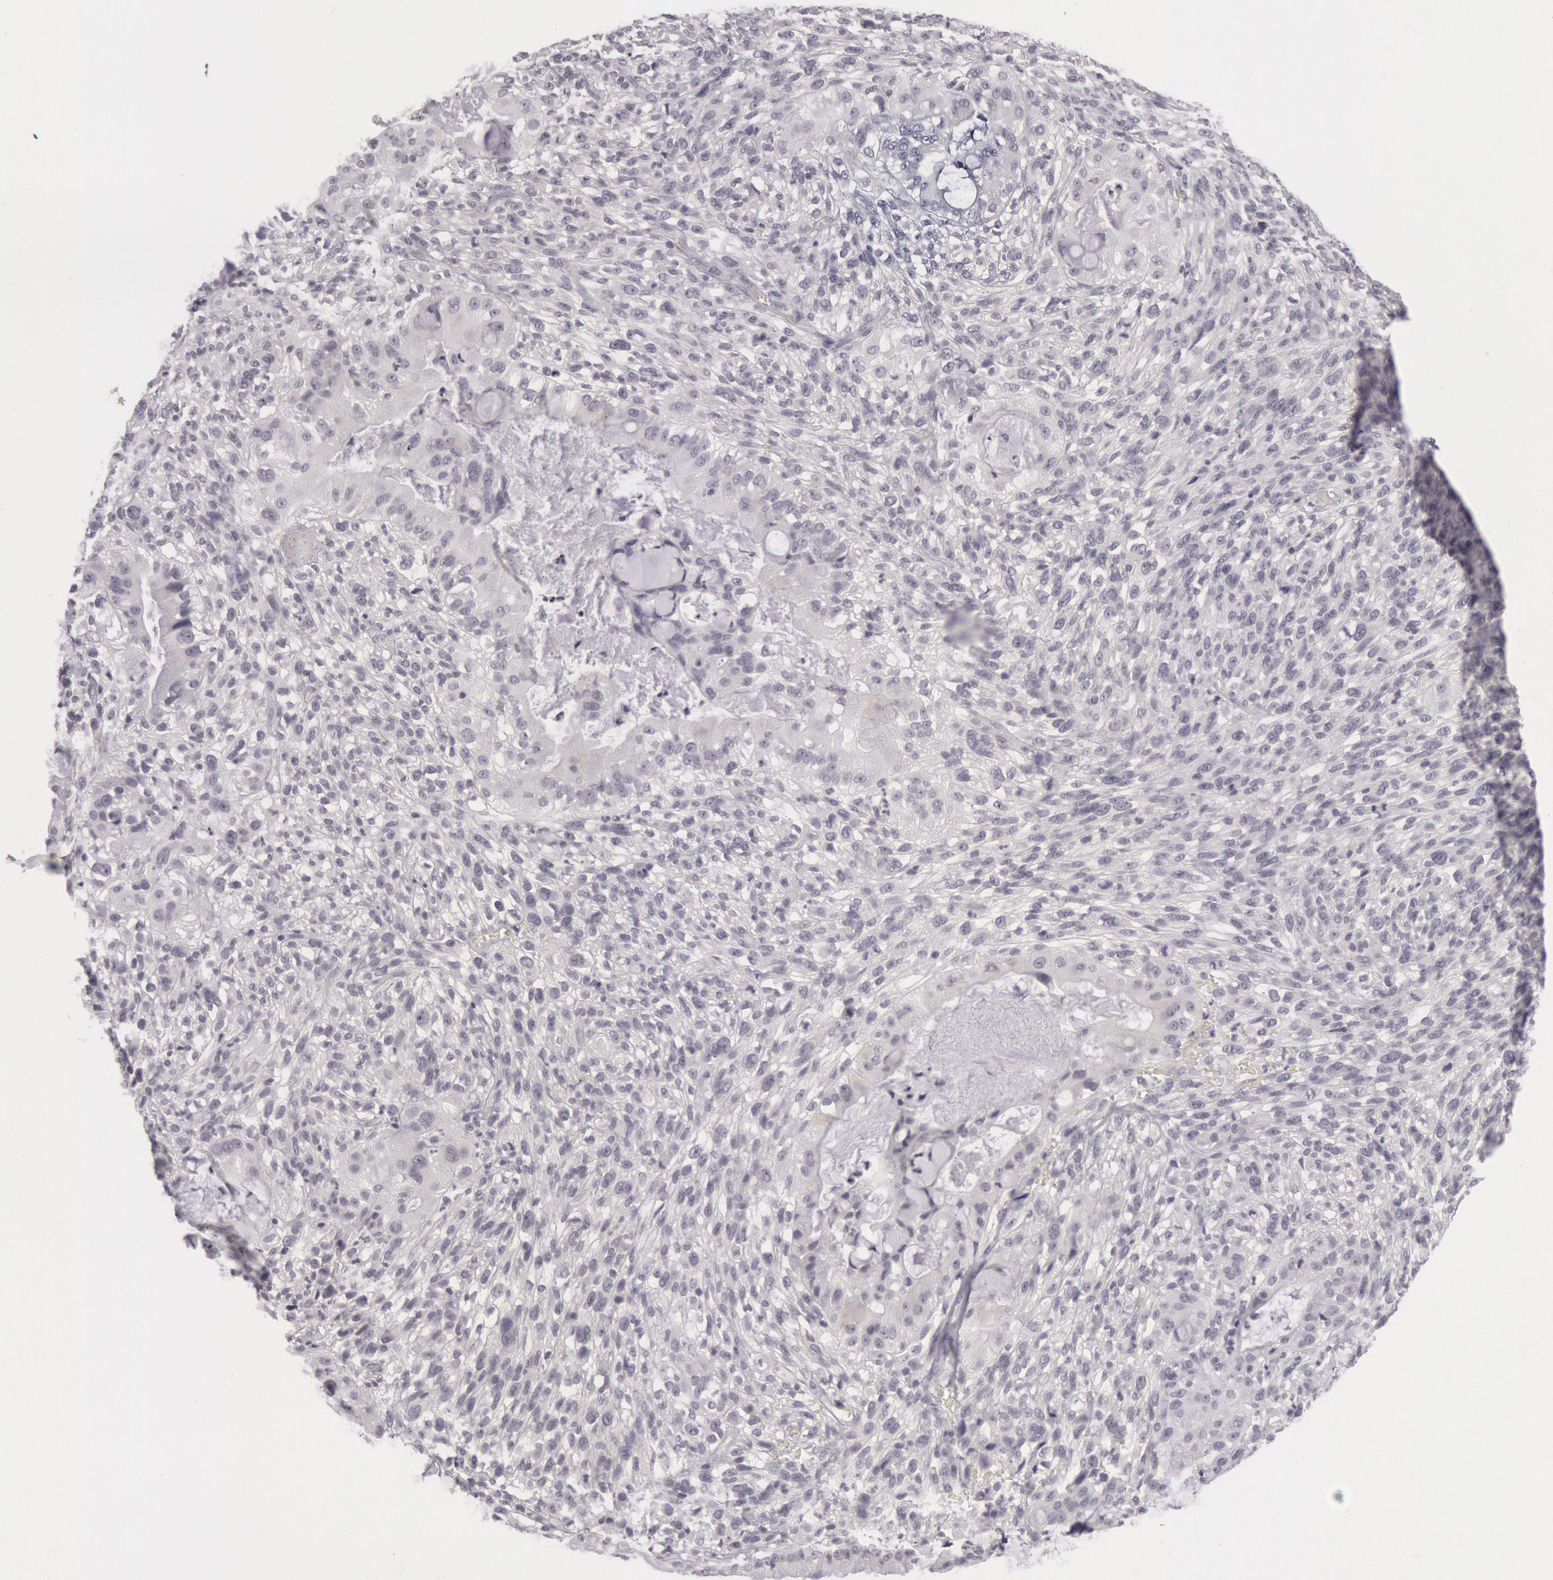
{"staining": {"intensity": "negative", "quantity": "none", "location": "none"}, "tissue": "cervical cancer", "cell_type": "Tumor cells", "image_type": "cancer", "snomed": [{"axis": "morphology", "description": "Adenocarcinoma, NOS"}, {"axis": "topography", "description": "Cervix"}], "caption": "Histopathology image shows no significant protein positivity in tumor cells of adenocarcinoma (cervical). The staining was performed using DAB (3,3'-diaminobenzidine) to visualize the protein expression in brown, while the nuclei were stained in blue with hematoxylin (Magnification: 20x).", "gene": "KRT16", "patient": {"sex": "female", "age": 41}}